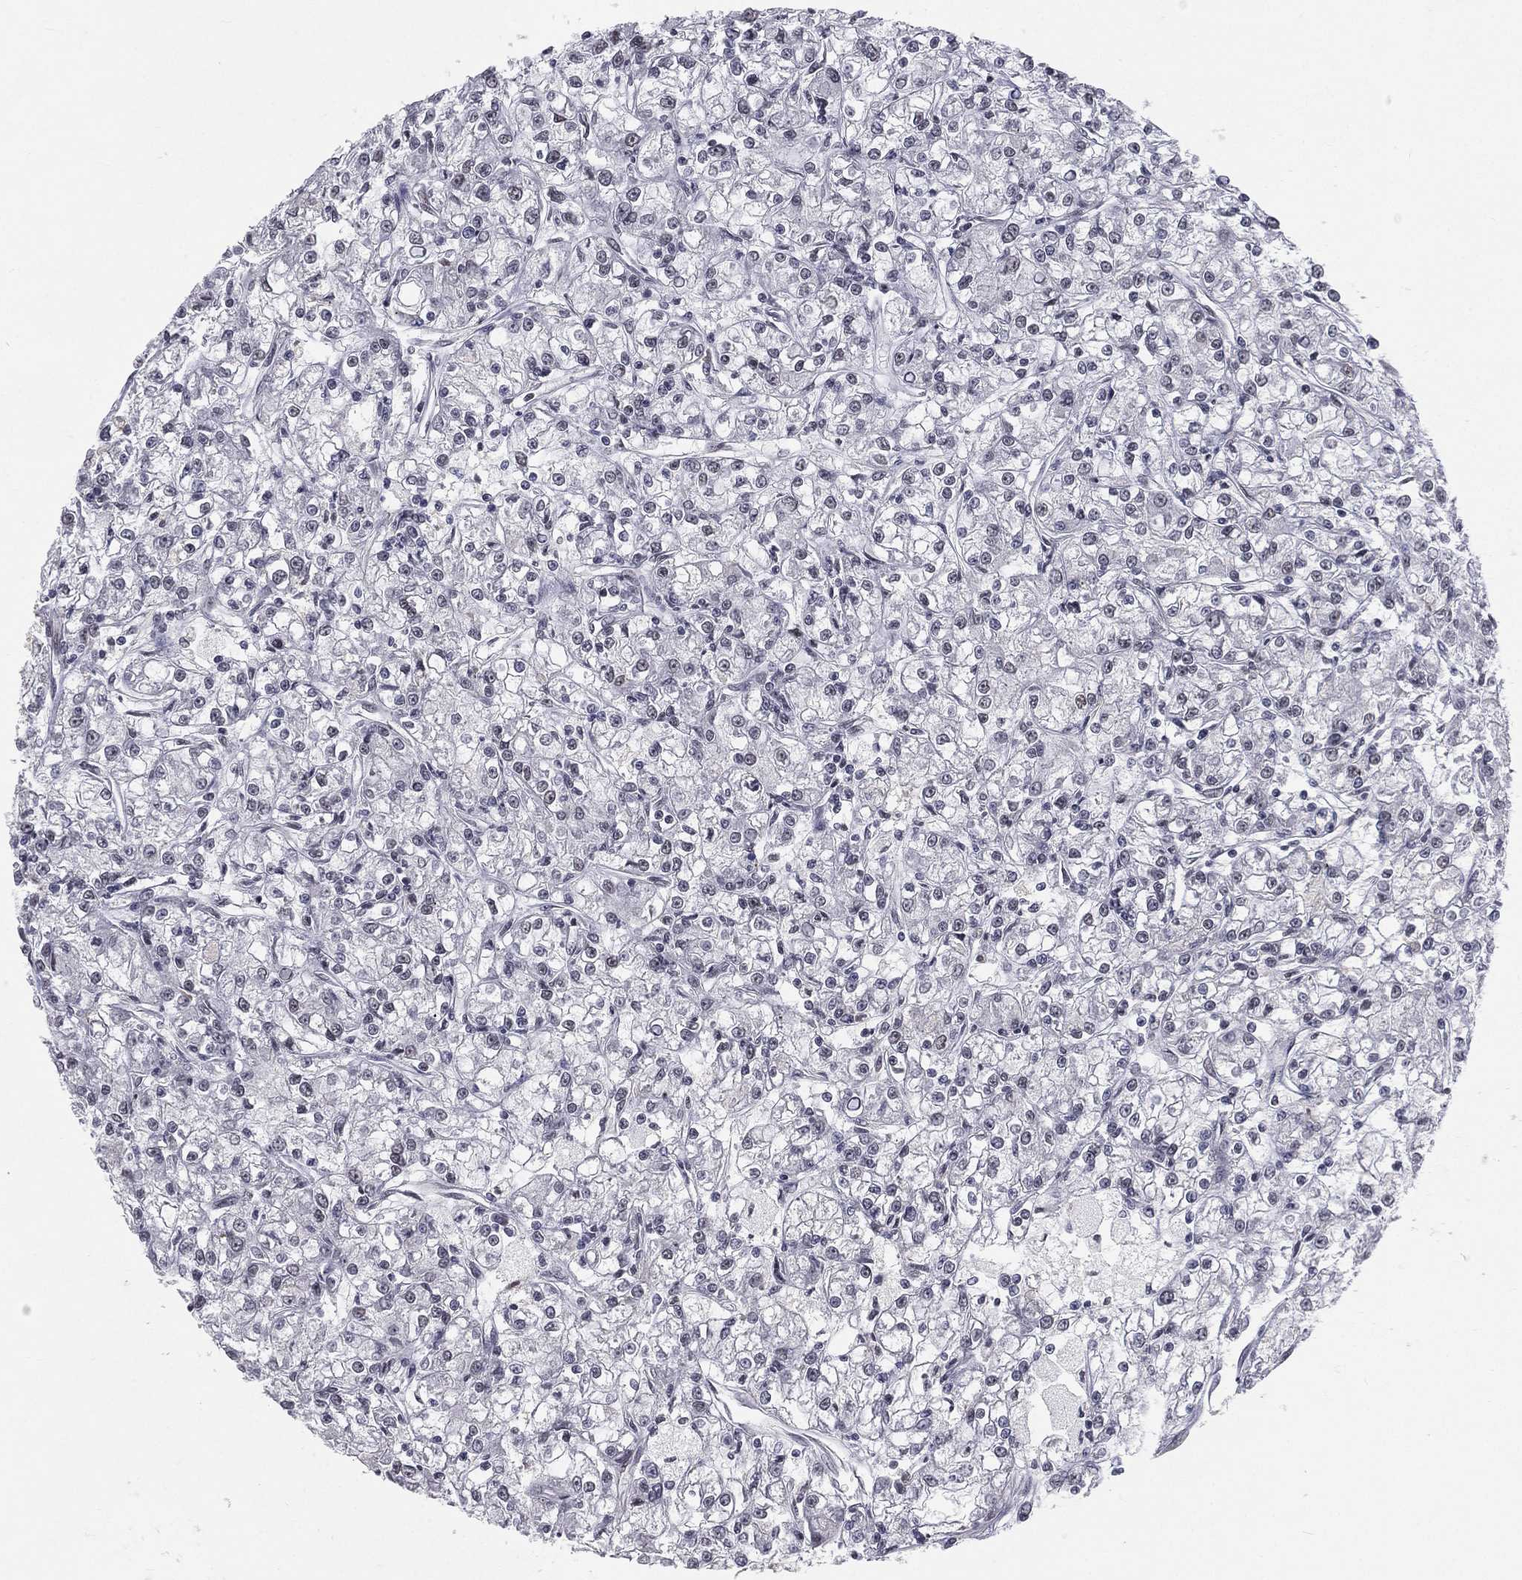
{"staining": {"intensity": "negative", "quantity": "none", "location": "none"}, "tissue": "renal cancer", "cell_type": "Tumor cells", "image_type": "cancer", "snomed": [{"axis": "morphology", "description": "Adenocarcinoma, NOS"}, {"axis": "topography", "description": "Kidney"}], "caption": "Immunohistochemistry (IHC) histopathology image of human renal cancer (adenocarcinoma) stained for a protein (brown), which exhibits no positivity in tumor cells.", "gene": "MORC2", "patient": {"sex": "female", "age": 59}}